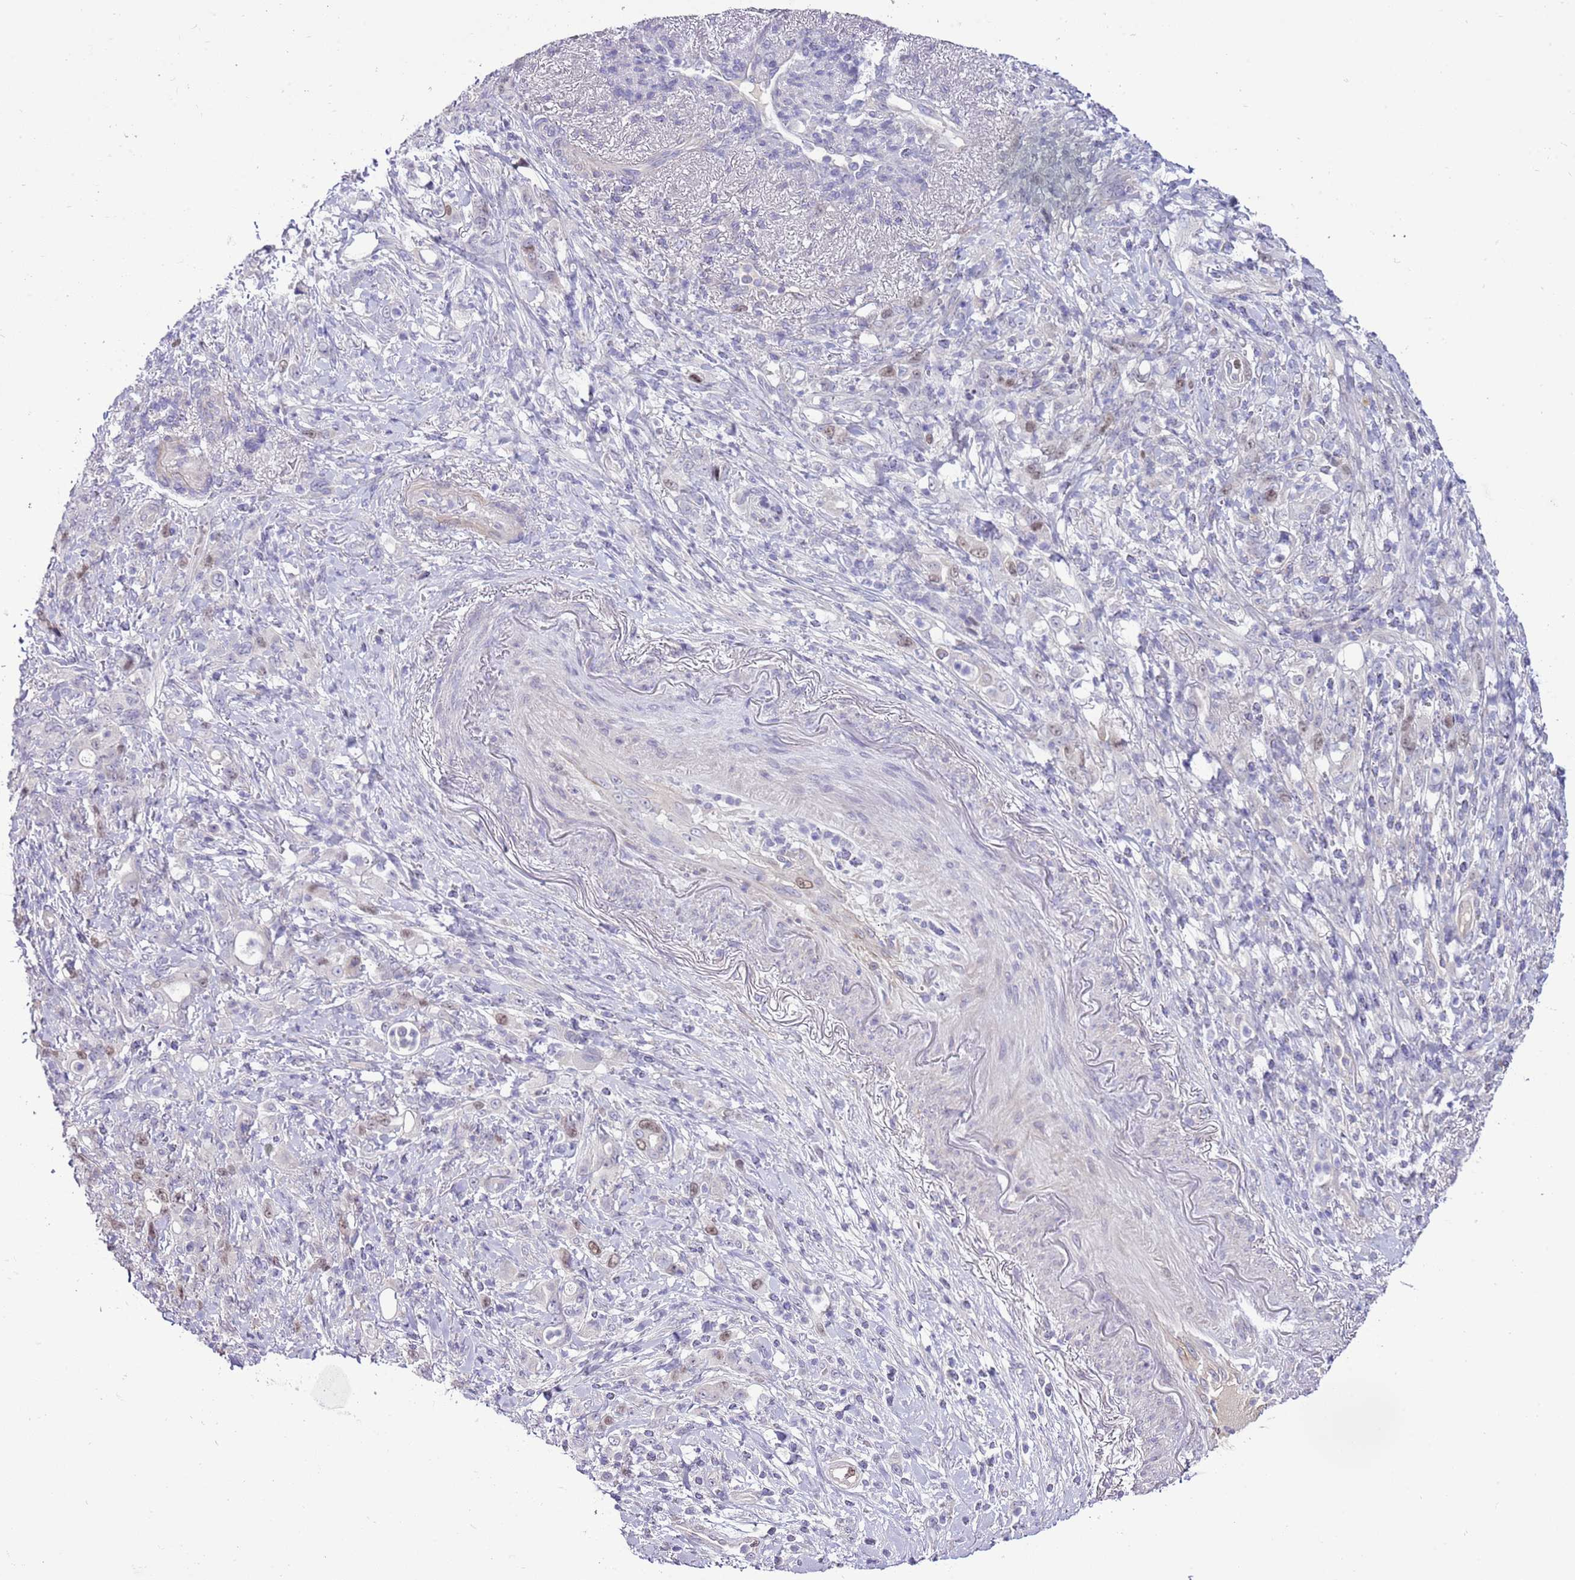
{"staining": {"intensity": "negative", "quantity": "none", "location": "none"}, "tissue": "stomach cancer", "cell_type": "Tumor cells", "image_type": "cancer", "snomed": [{"axis": "morphology", "description": "Normal tissue, NOS"}, {"axis": "morphology", "description": "Adenocarcinoma, NOS"}, {"axis": "topography", "description": "Stomach"}], "caption": "IHC of stomach cancer displays no expression in tumor cells. (Brightfield microscopy of DAB (3,3'-diaminobenzidine) immunohistochemistry (IHC) at high magnification).", "gene": "FBRSL1", "patient": {"sex": "female", "age": 79}}